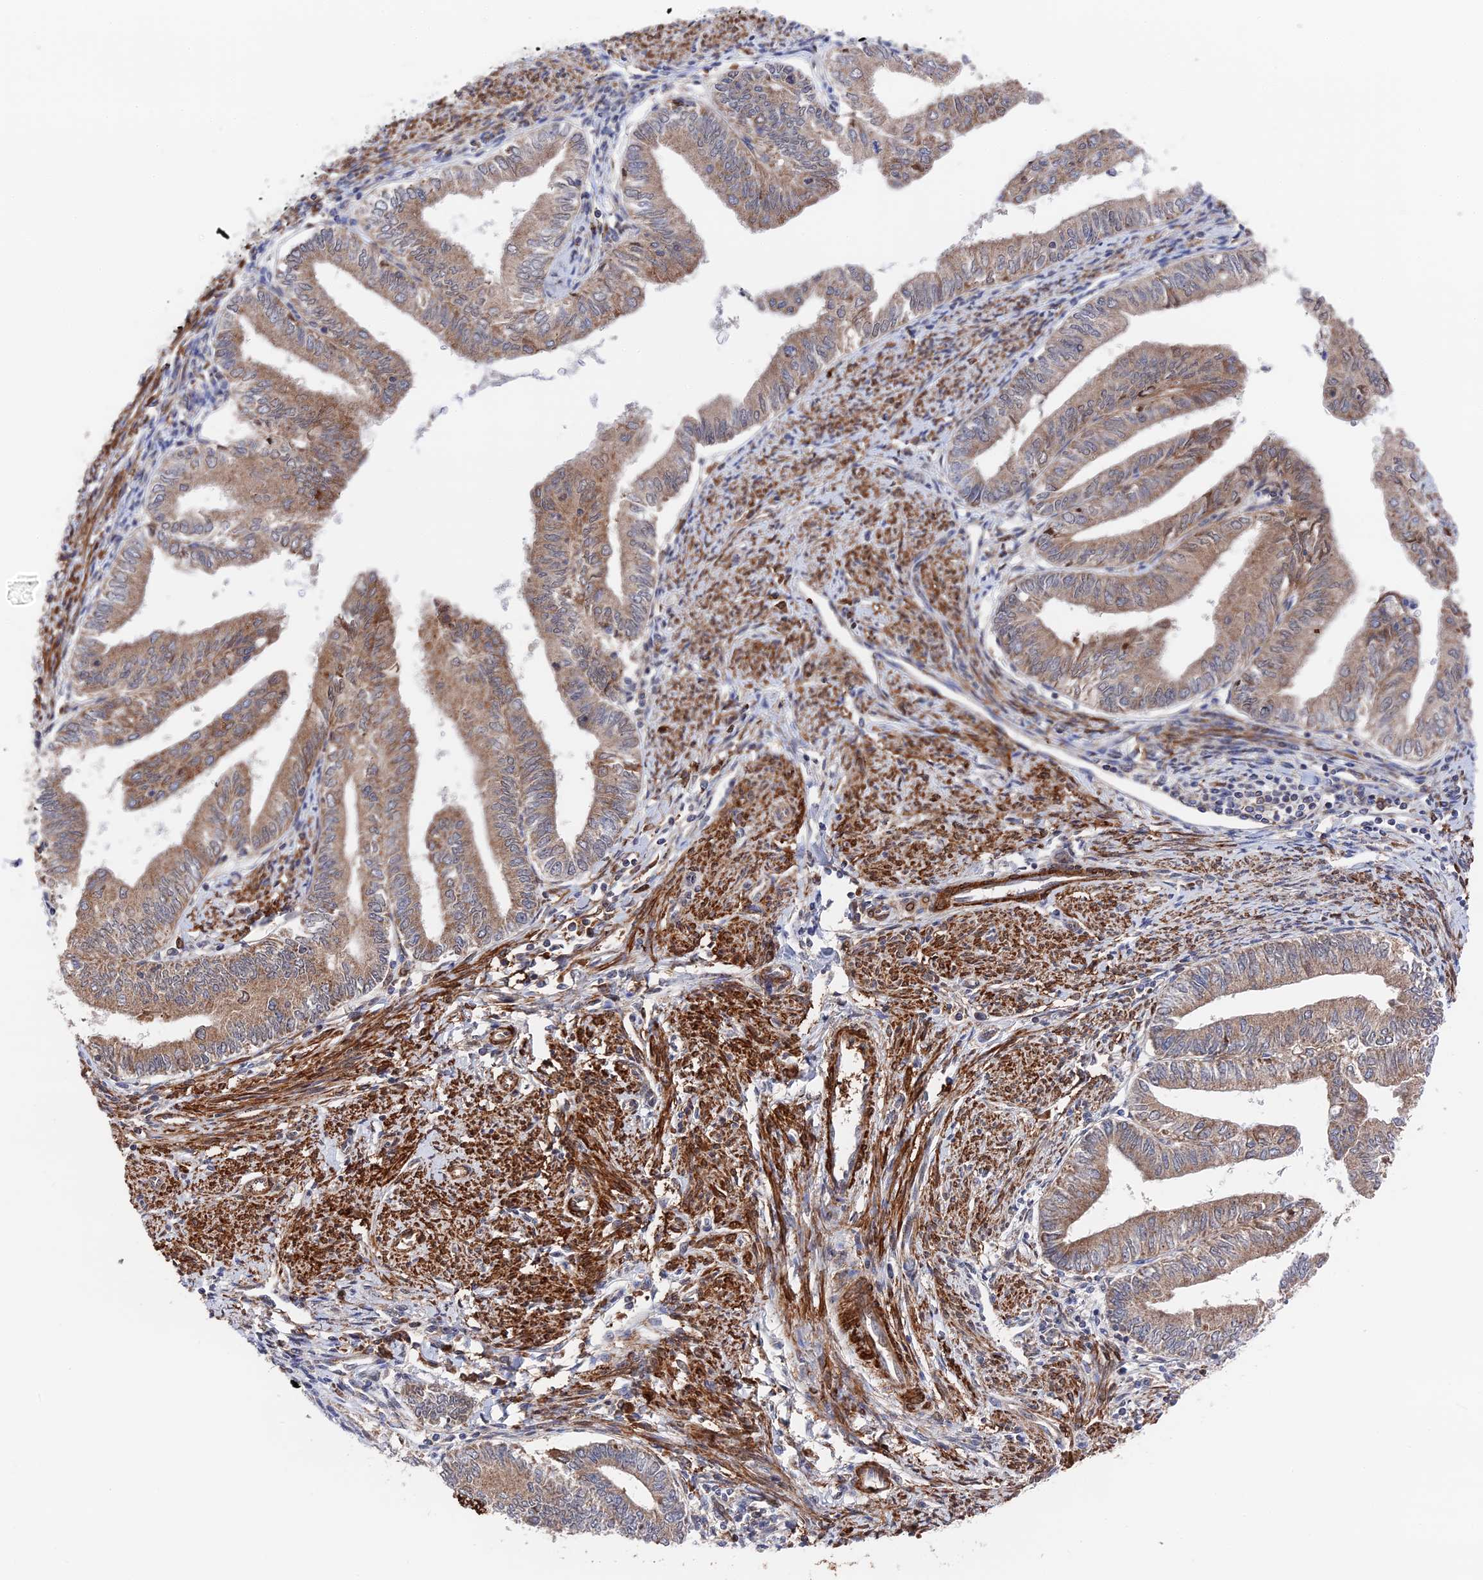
{"staining": {"intensity": "moderate", "quantity": ">75%", "location": "cytoplasmic/membranous"}, "tissue": "endometrial cancer", "cell_type": "Tumor cells", "image_type": "cancer", "snomed": [{"axis": "morphology", "description": "Adenocarcinoma, NOS"}, {"axis": "topography", "description": "Endometrium"}], "caption": "Endometrial cancer (adenocarcinoma) tissue displays moderate cytoplasmic/membranous positivity in approximately >75% of tumor cells", "gene": "ZNF320", "patient": {"sex": "female", "age": 66}}